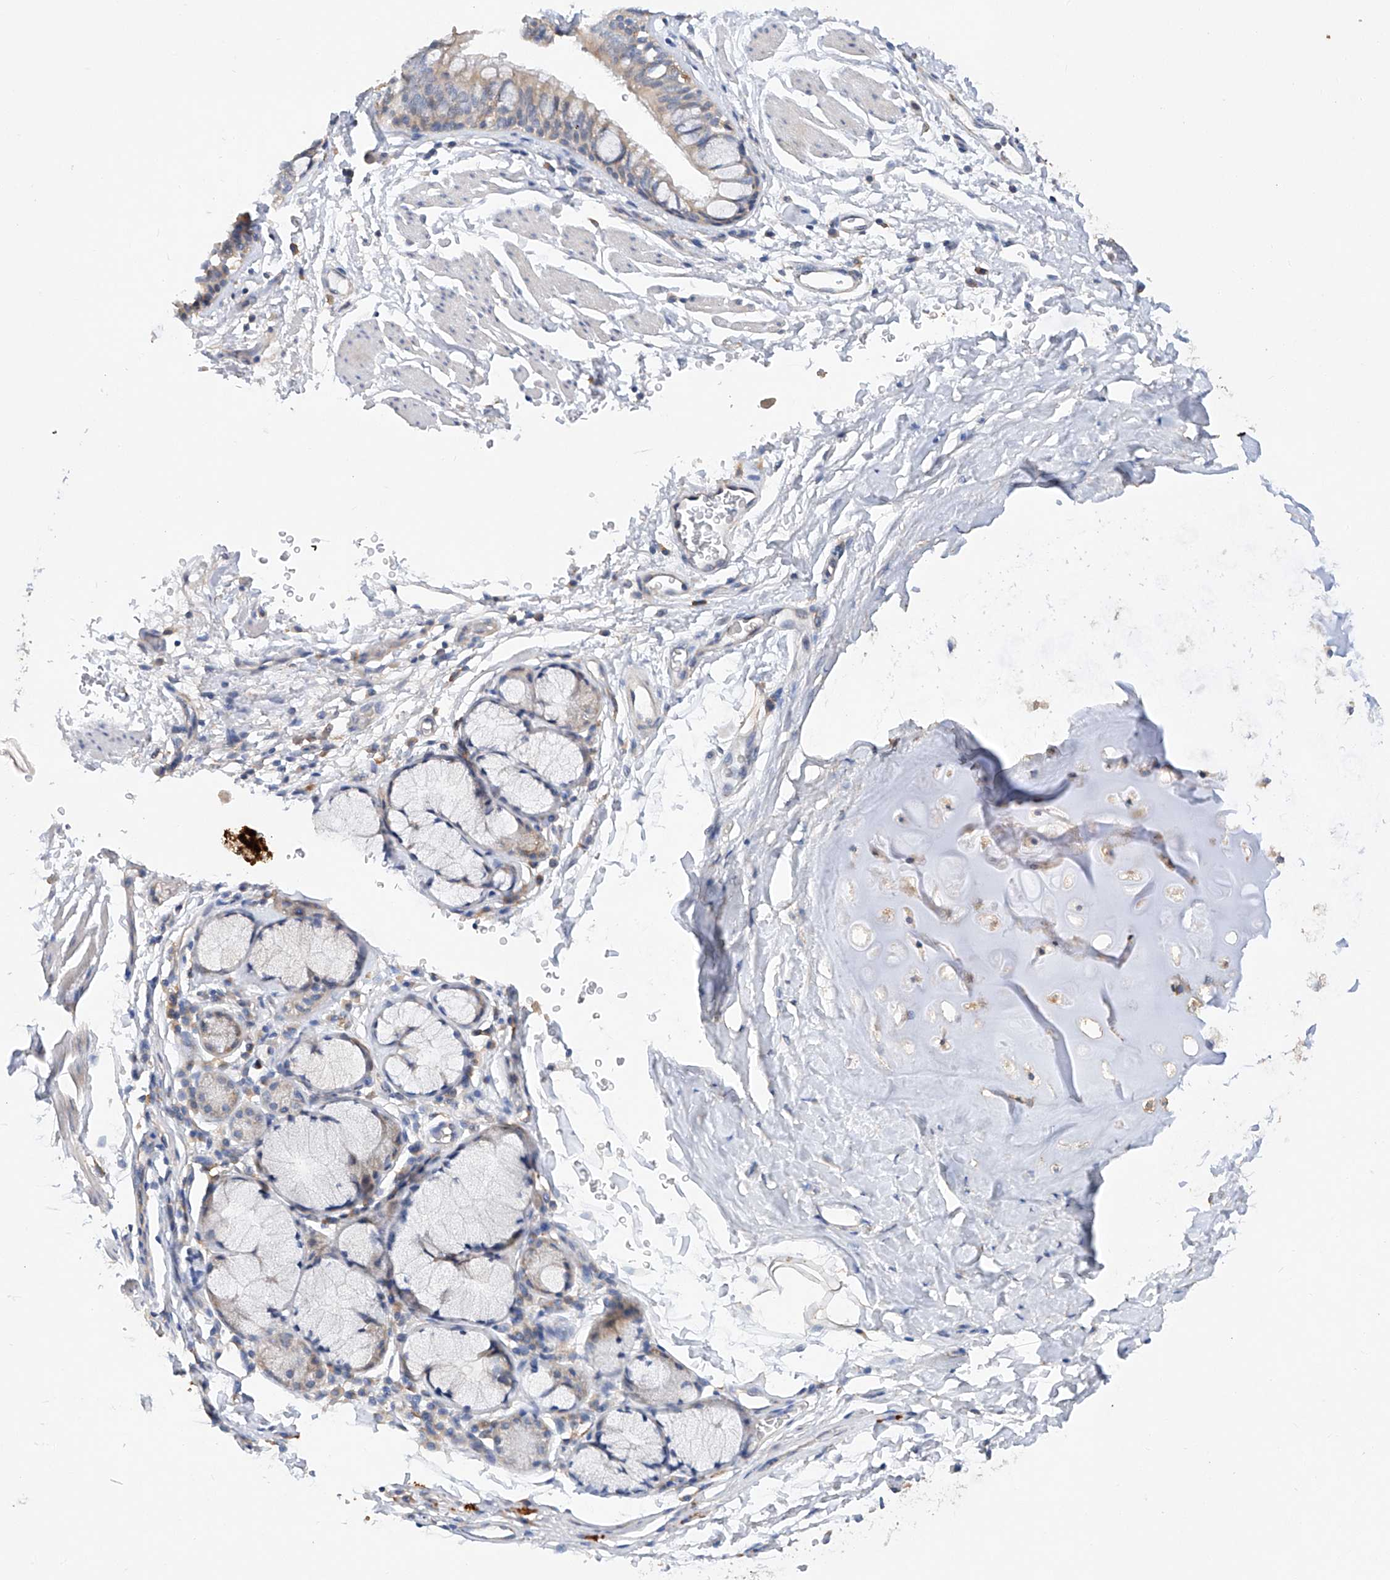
{"staining": {"intensity": "weak", "quantity": "<25%", "location": "cytoplasmic/membranous"}, "tissue": "bronchus", "cell_type": "Respiratory epithelial cells", "image_type": "normal", "snomed": [{"axis": "morphology", "description": "Normal tissue, NOS"}, {"axis": "topography", "description": "Cartilage tissue"}, {"axis": "topography", "description": "Bronchus"}], "caption": "Immunohistochemistry image of normal human bronchus stained for a protein (brown), which reveals no staining in respiratory epithelial cells.", "gene": "AMD1", "patient": {"sex": "female", "age": 36}}